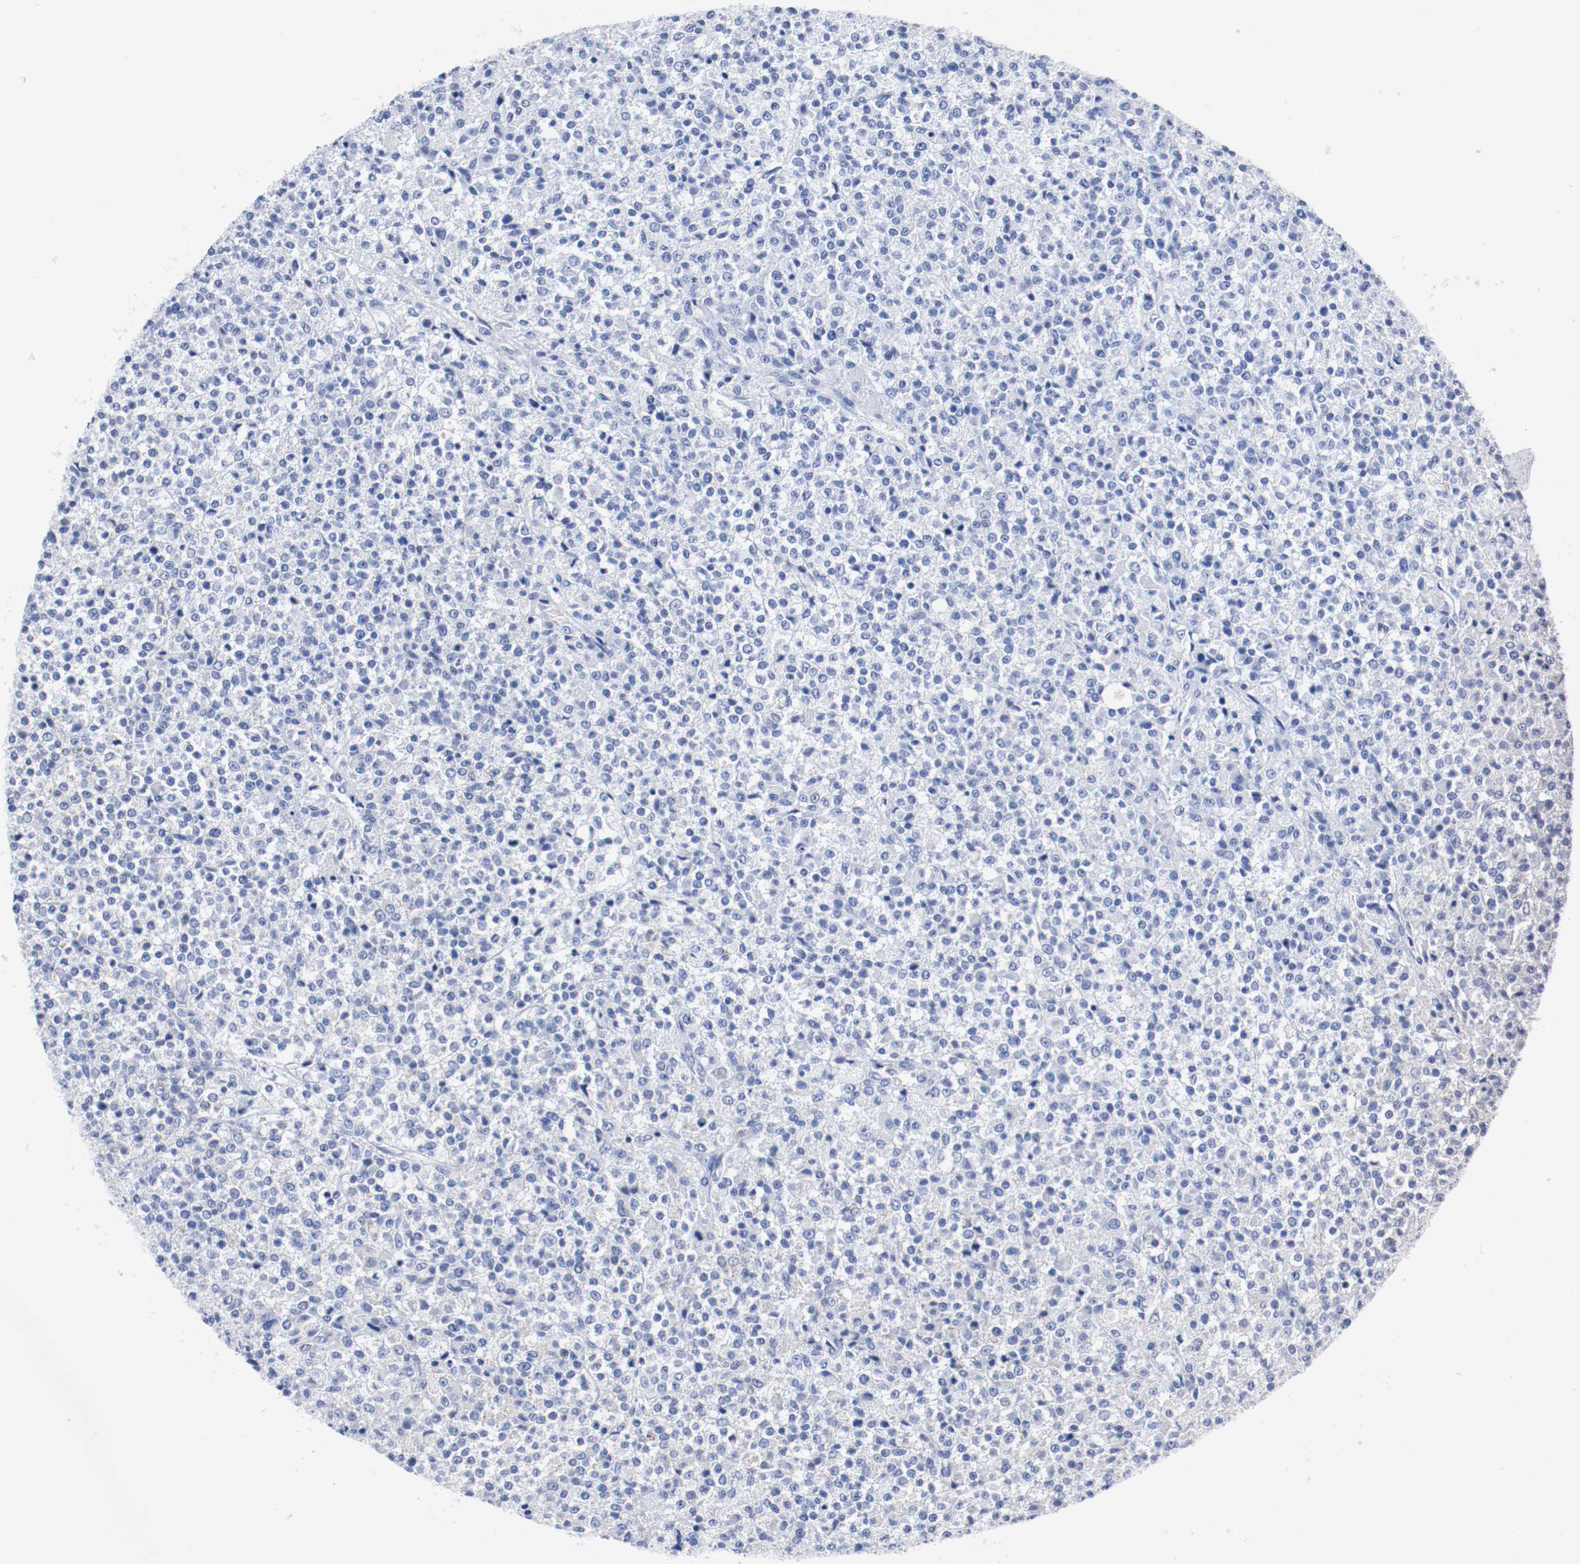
{"staining": {"intensity": "negative", "quantity": "none", "location": "none"}, "tissue": "testis cancer", "cell_type": "Tumor cells", "image_type": "cancer", "snomed": [{"axis": "morphology", "description": "Seminoma, NOS"}, {"axis": "topography", "description": "Testis"}], "caption": "This is an immunohistochemistry micrograph of human testis cancer. There is no expression in tumor cells.", "gene": "TUBD1", "patient": {"sex": "male", "age": 59}}